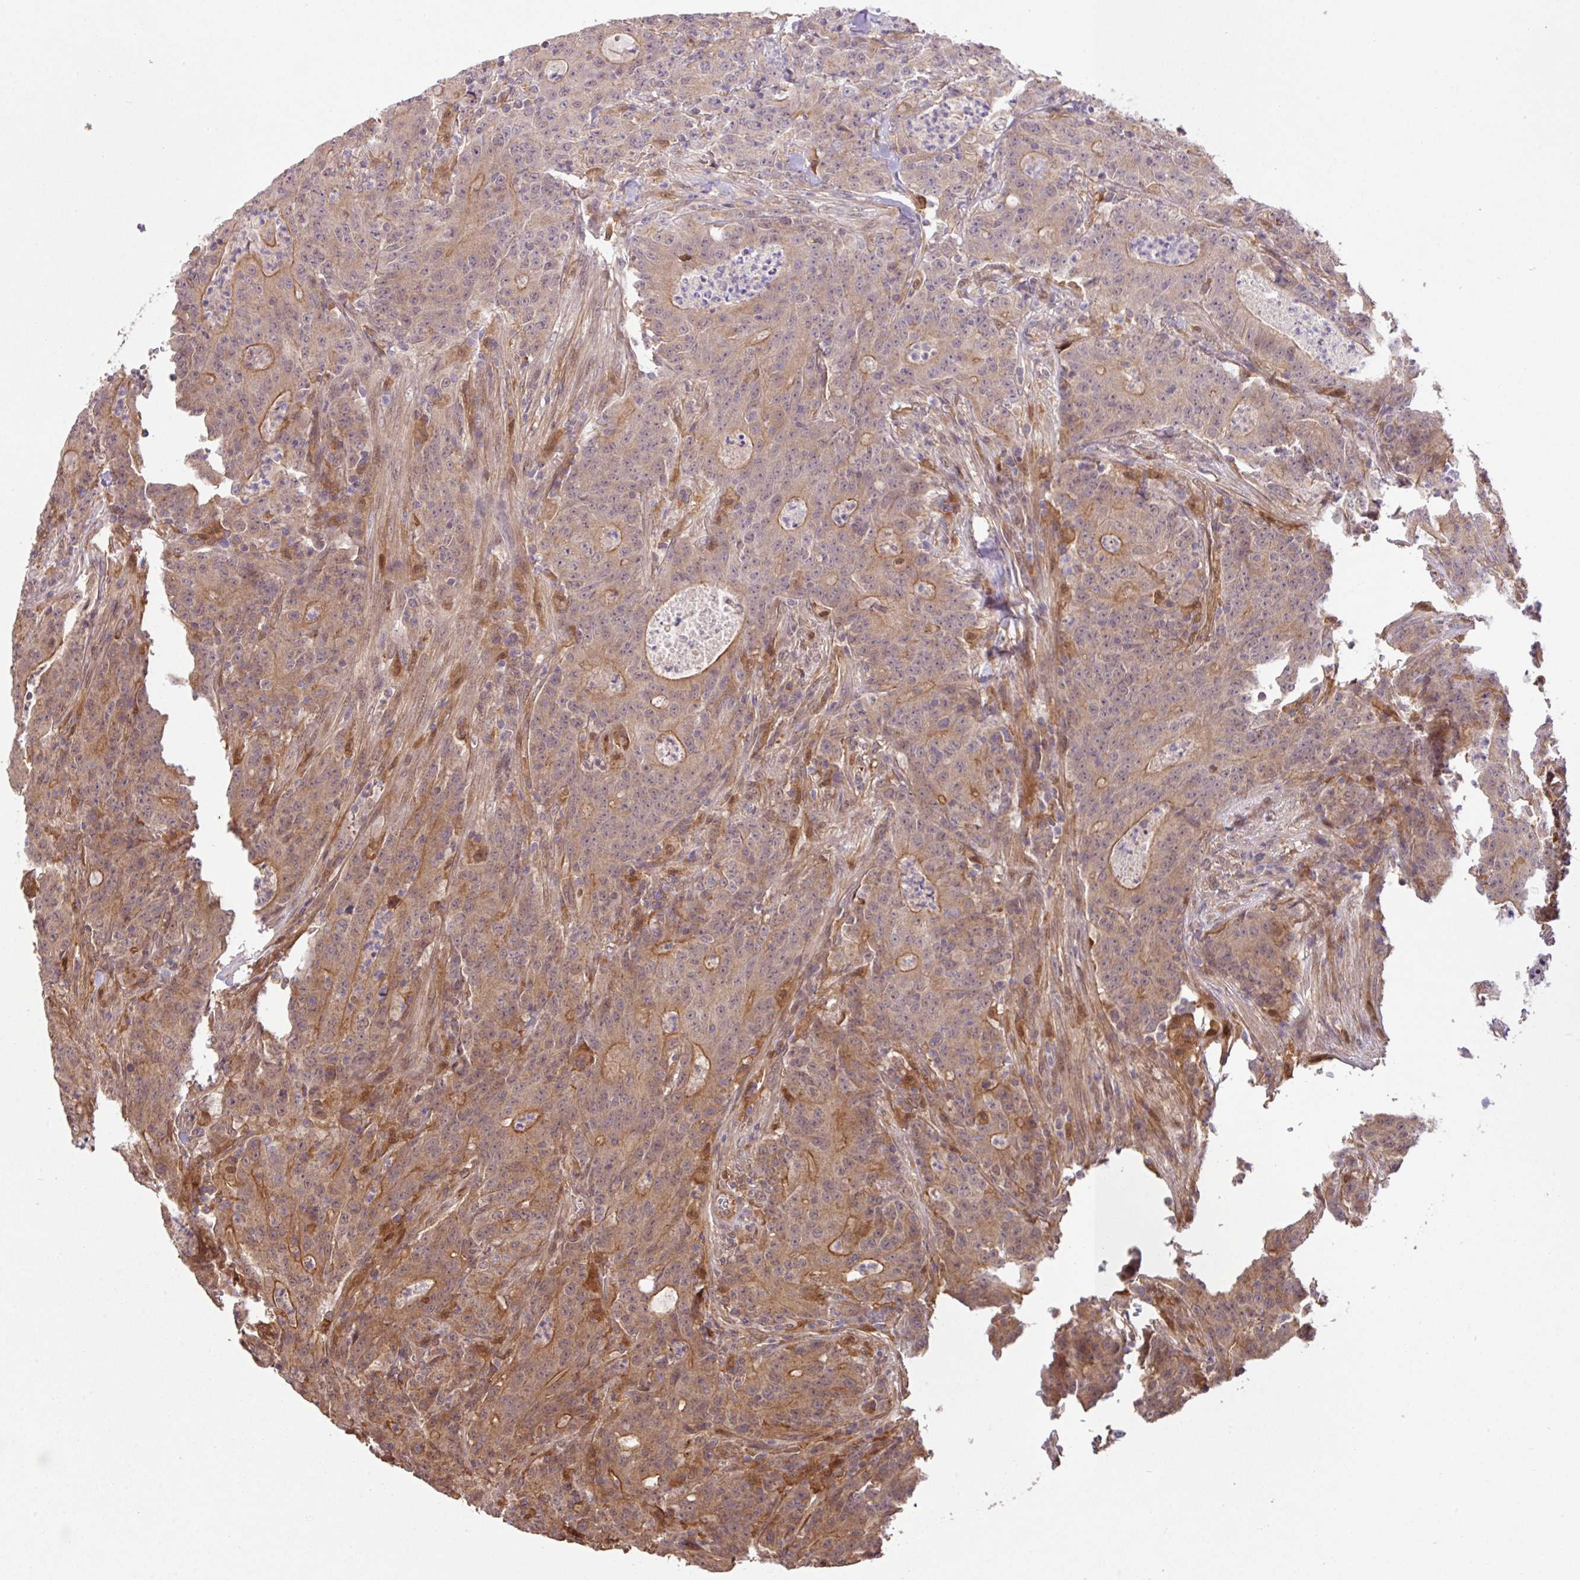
{"staining": {"intensity": "moderate", "quantity": "25%-75%", "location": "cytoplasmic/membranous"}, "tissue": "colorectal cancer", "cell_type": "Tumor cells", "image_type": "cancer", "snomed": [{"axis": "morphology", "description": "Adenocarcinoma, NOS"}, {"axis": "topography", "description": "Colon"}], "caption": "This micrograph exhibits IHC staining of colorectal adenocarcinoma, with medium moderate cytoplasmic/membranous positivity in approximately 25%-75% of tumor cells.", "gene": "ARPIN", "patient": {"sex": "male", "age": 83}}